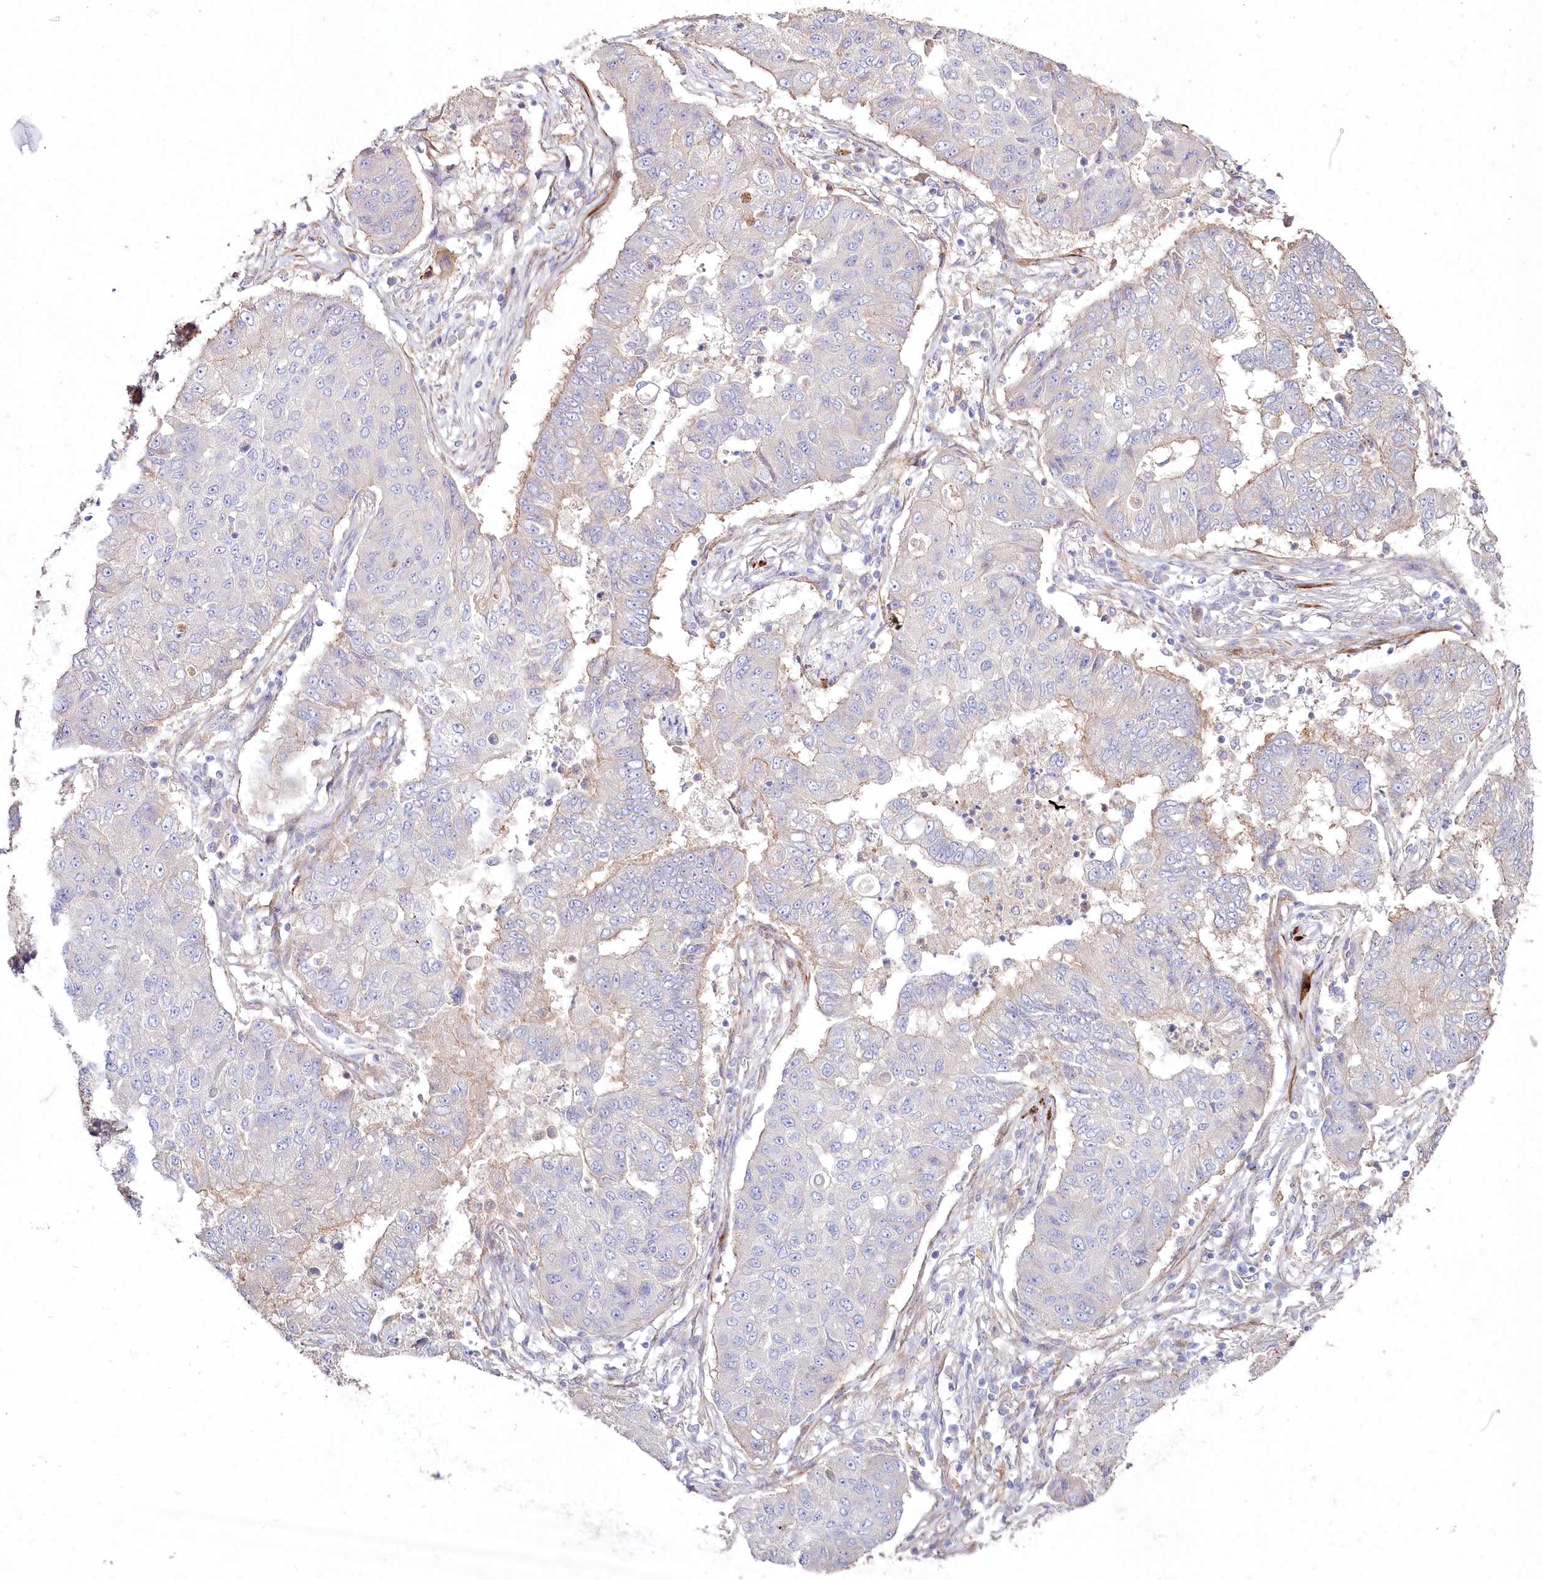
{"staining": {"intensity": "negative", "quantity": "none", "location": "none"}, "tissue": "lung cancer", "cell_type": "Tumor cells", "image_type": "cancer", "snomed": [{"axis": "morphology", "description": "Squamous cell carcinoma, NOS"}, {"axis": "topography", "description": "Lung"}], "caption": "This image is of squamous cell carcinoma (lung) stained with immunohistochemistry (IHC) to label a protein in brown with the nuclei are counter-stained blue. There is no staining in tumor cells. (DAB IHC with hematoxylin counter stain).", "gene": "SUMF1", "patient": {"sex": "male", "age": 74}}